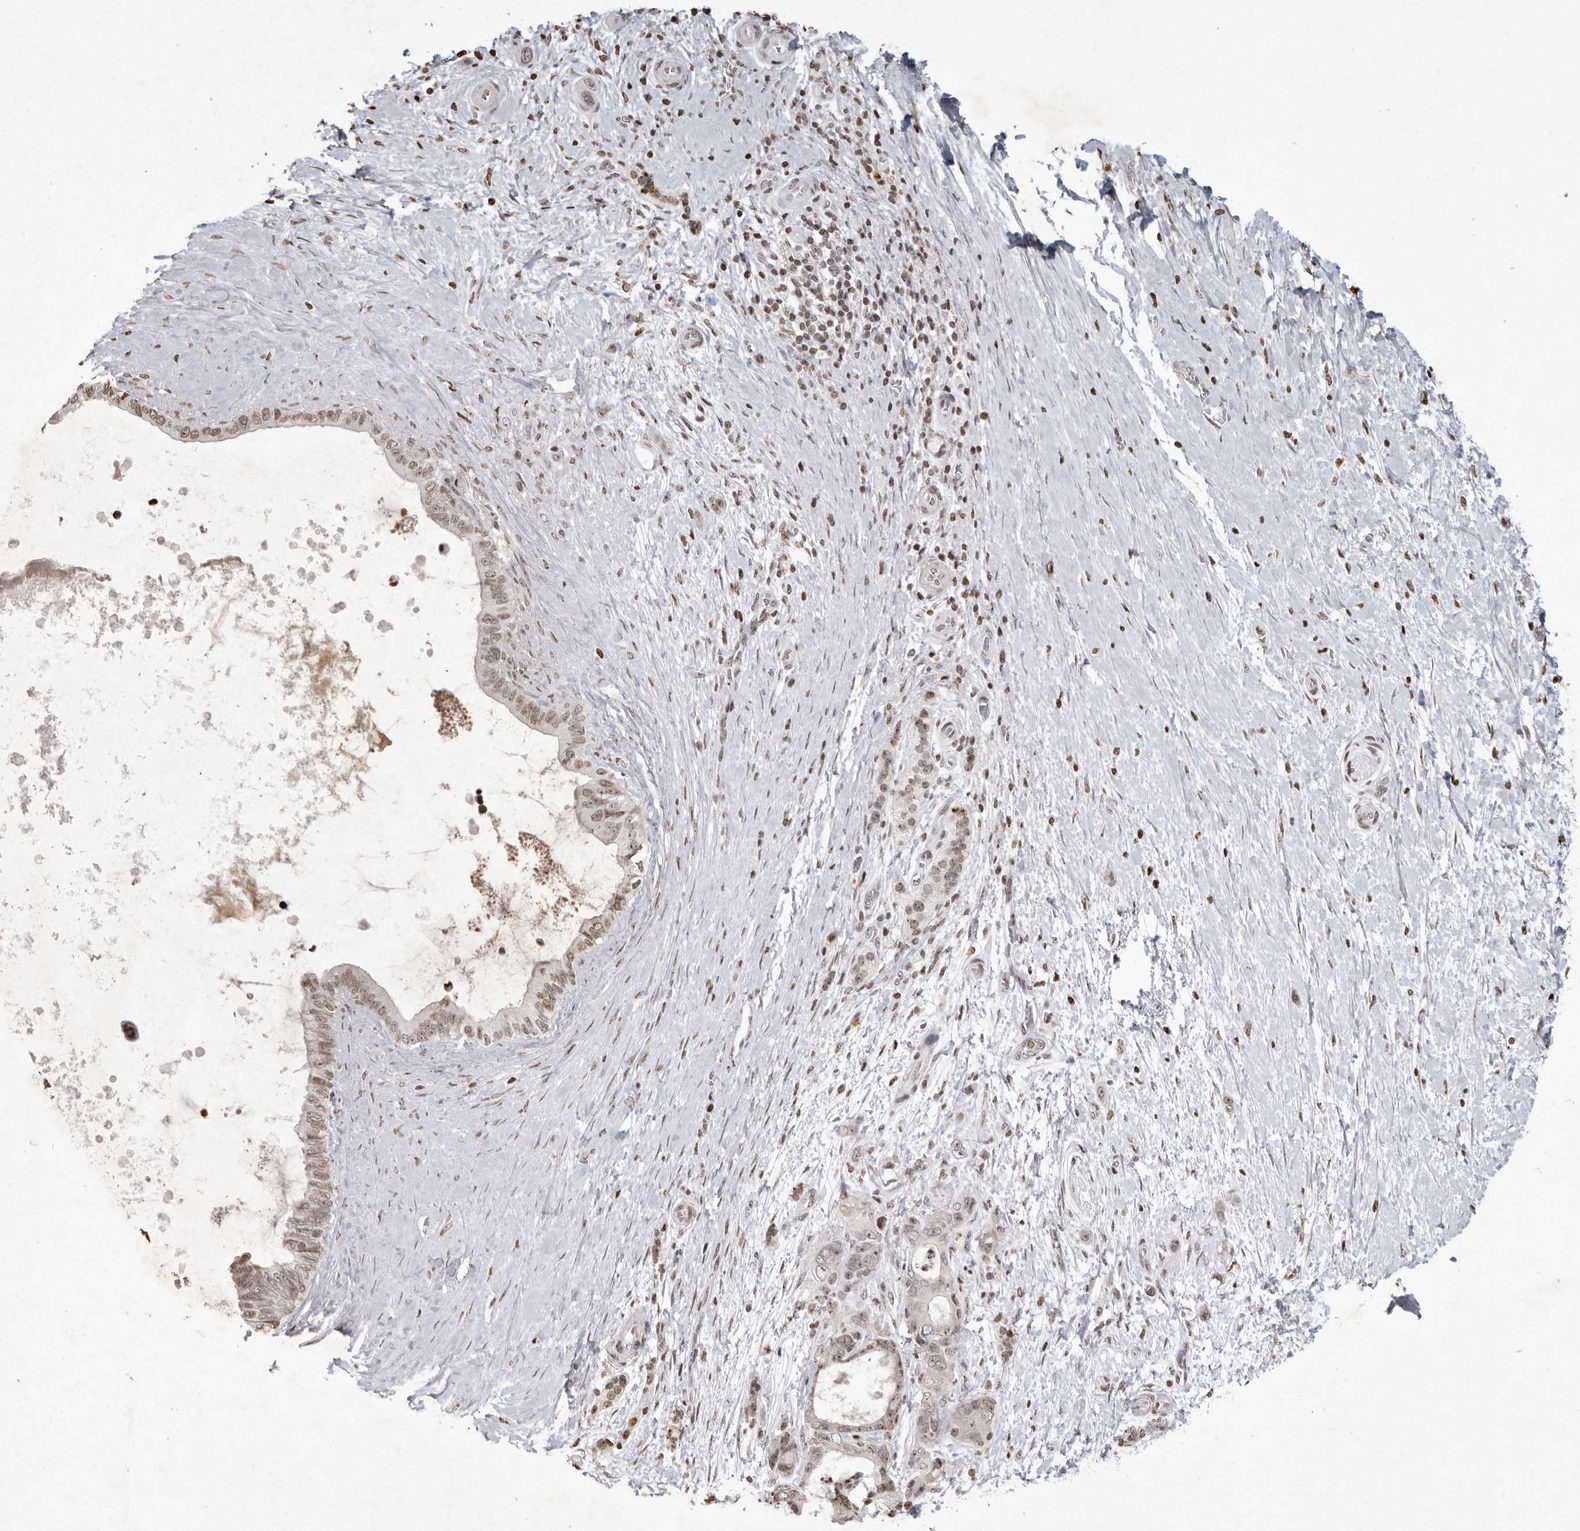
{"staining": {"intensity": "weak", "quantity": ">75%", "location": "nuclear"}, "tissue": "pancreatic cancer", "cell_type": "Tumor cells", "image_type": "cancer", "snomed": [{"axis": "morphology", "description": "Adenocarcinoma, NOS"}, {"axis": "topography", "description": "Pancreas"}], "caption": "Approximately >75% of tumor cells in human pancreatic adenocarcinoma show weak nuclear protein staining as visualized by brown immunohistochemical staining.", "gene": "WDR45", "patient": {"sex": "female", "age": 72}}